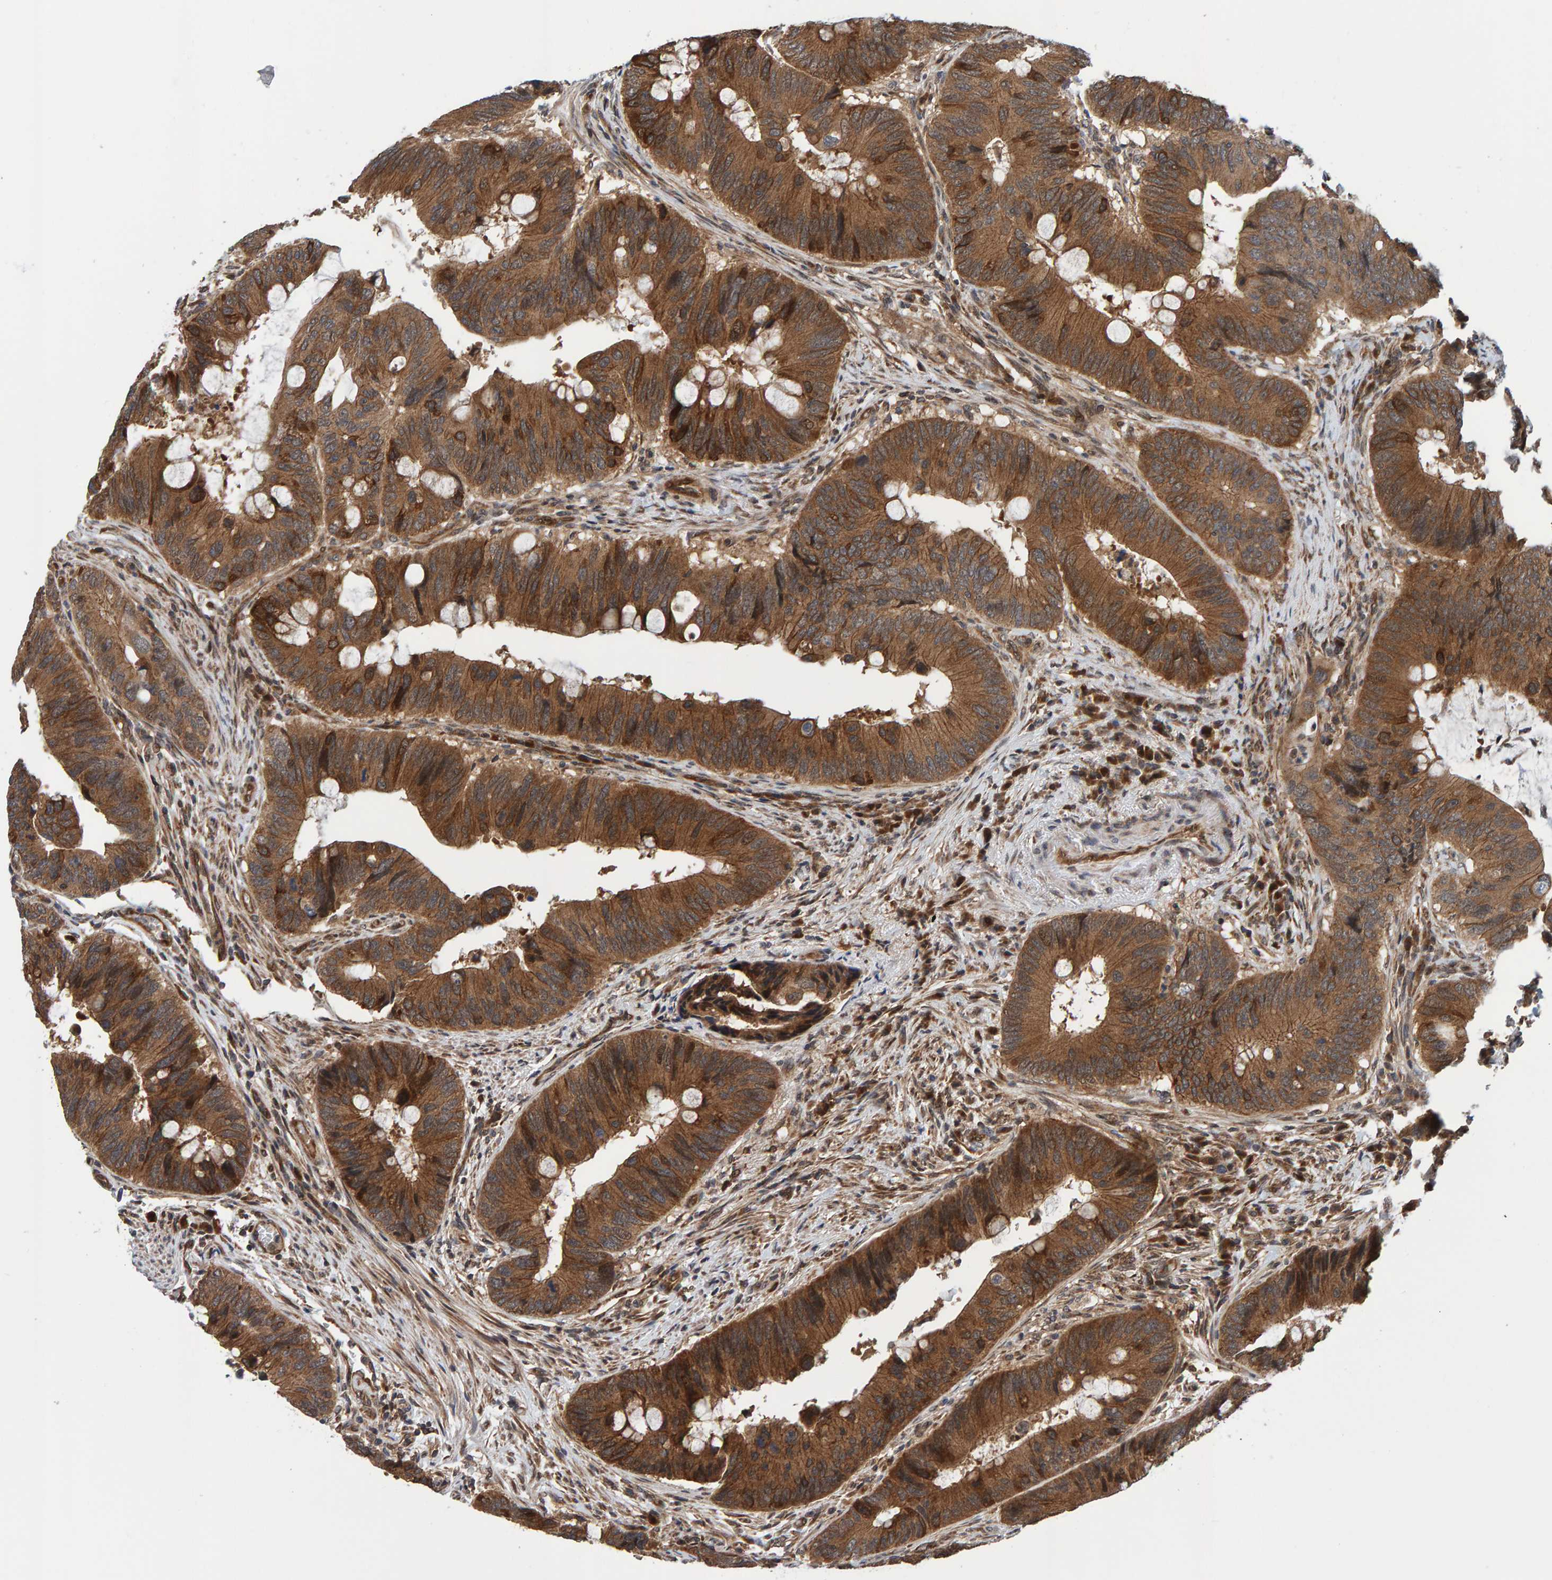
{"staining": {"intensity": "moderate", "quantity": ">75%", "location": "cytoplasmic/membranous"}, "tissue": "colorectal cancer", "cell_type": "Tumor cells", "image_type": "cancer", "snomed": [{"axis": "morphology", "description": "Adenocarcinoma, NOS"}, {"axis": "topography", "description": "Colon"}], "caption": "Immunohistochemical staining of human colorectal cancer demonstrates medium levels of moderate cytoplasmic/membranous protein staining in approximately >75% of tumor cells.", "gene": "SCRN2", "patient": {"sex": "male", "age": 71}}